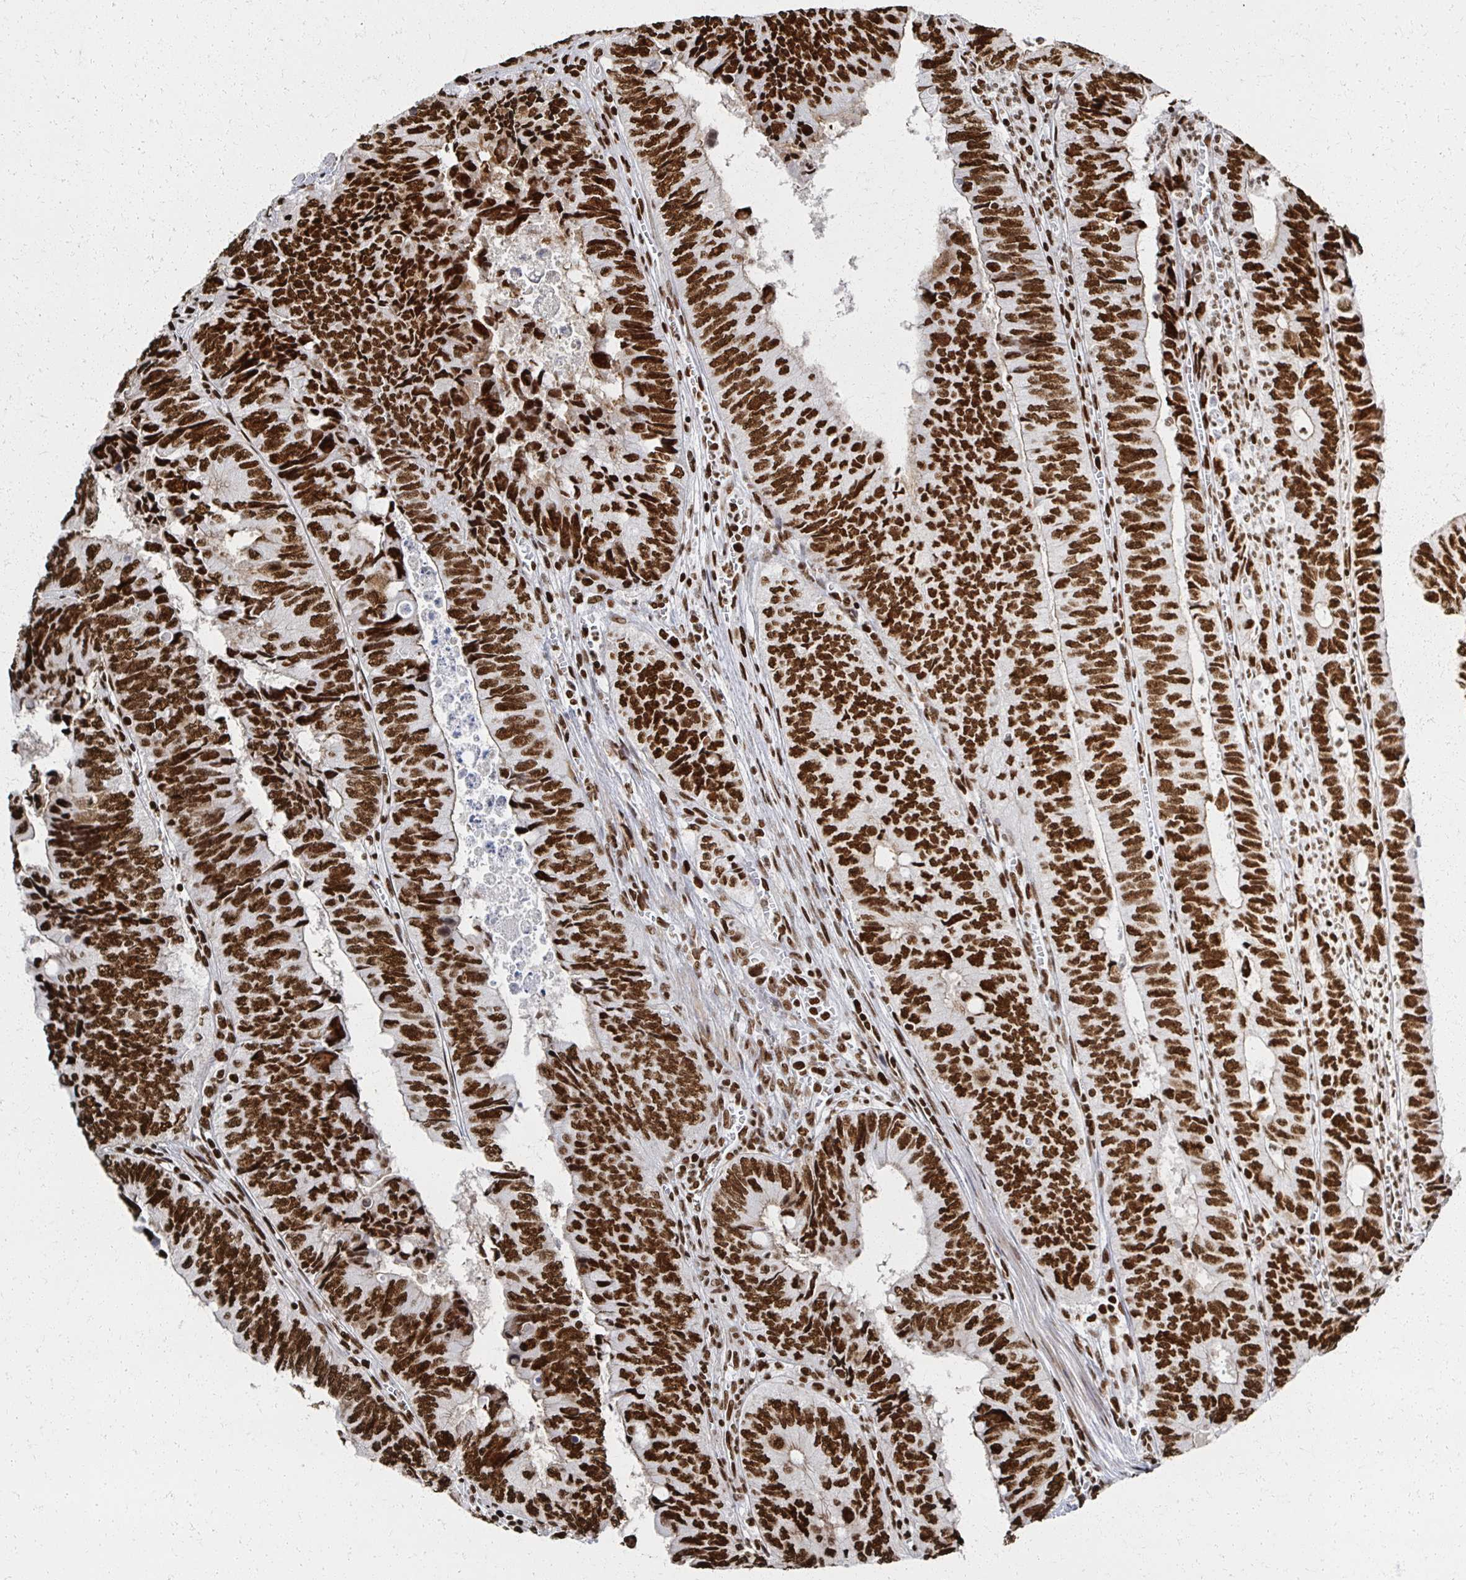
{"staining": {"intensity": "strong", "quantity": ">75%", "location": "nuclear"}, "tissue": "colorectal cancer", "cell_type": "Tumor cells", "image_type": "cancer", "snomed": [{"axis": "morphology", "description": "Adenocarcinoma, NOS"}, {"axis": "topography", "description": "Colon"}], "caption": "Protein staining demonstrates strong nuclear positivity in approximately >75% of tumor cells in colorectal cancer (adenocarcinoma).", "gene": "RBBP7", "patient": {"sex": "female", "age": 84}}